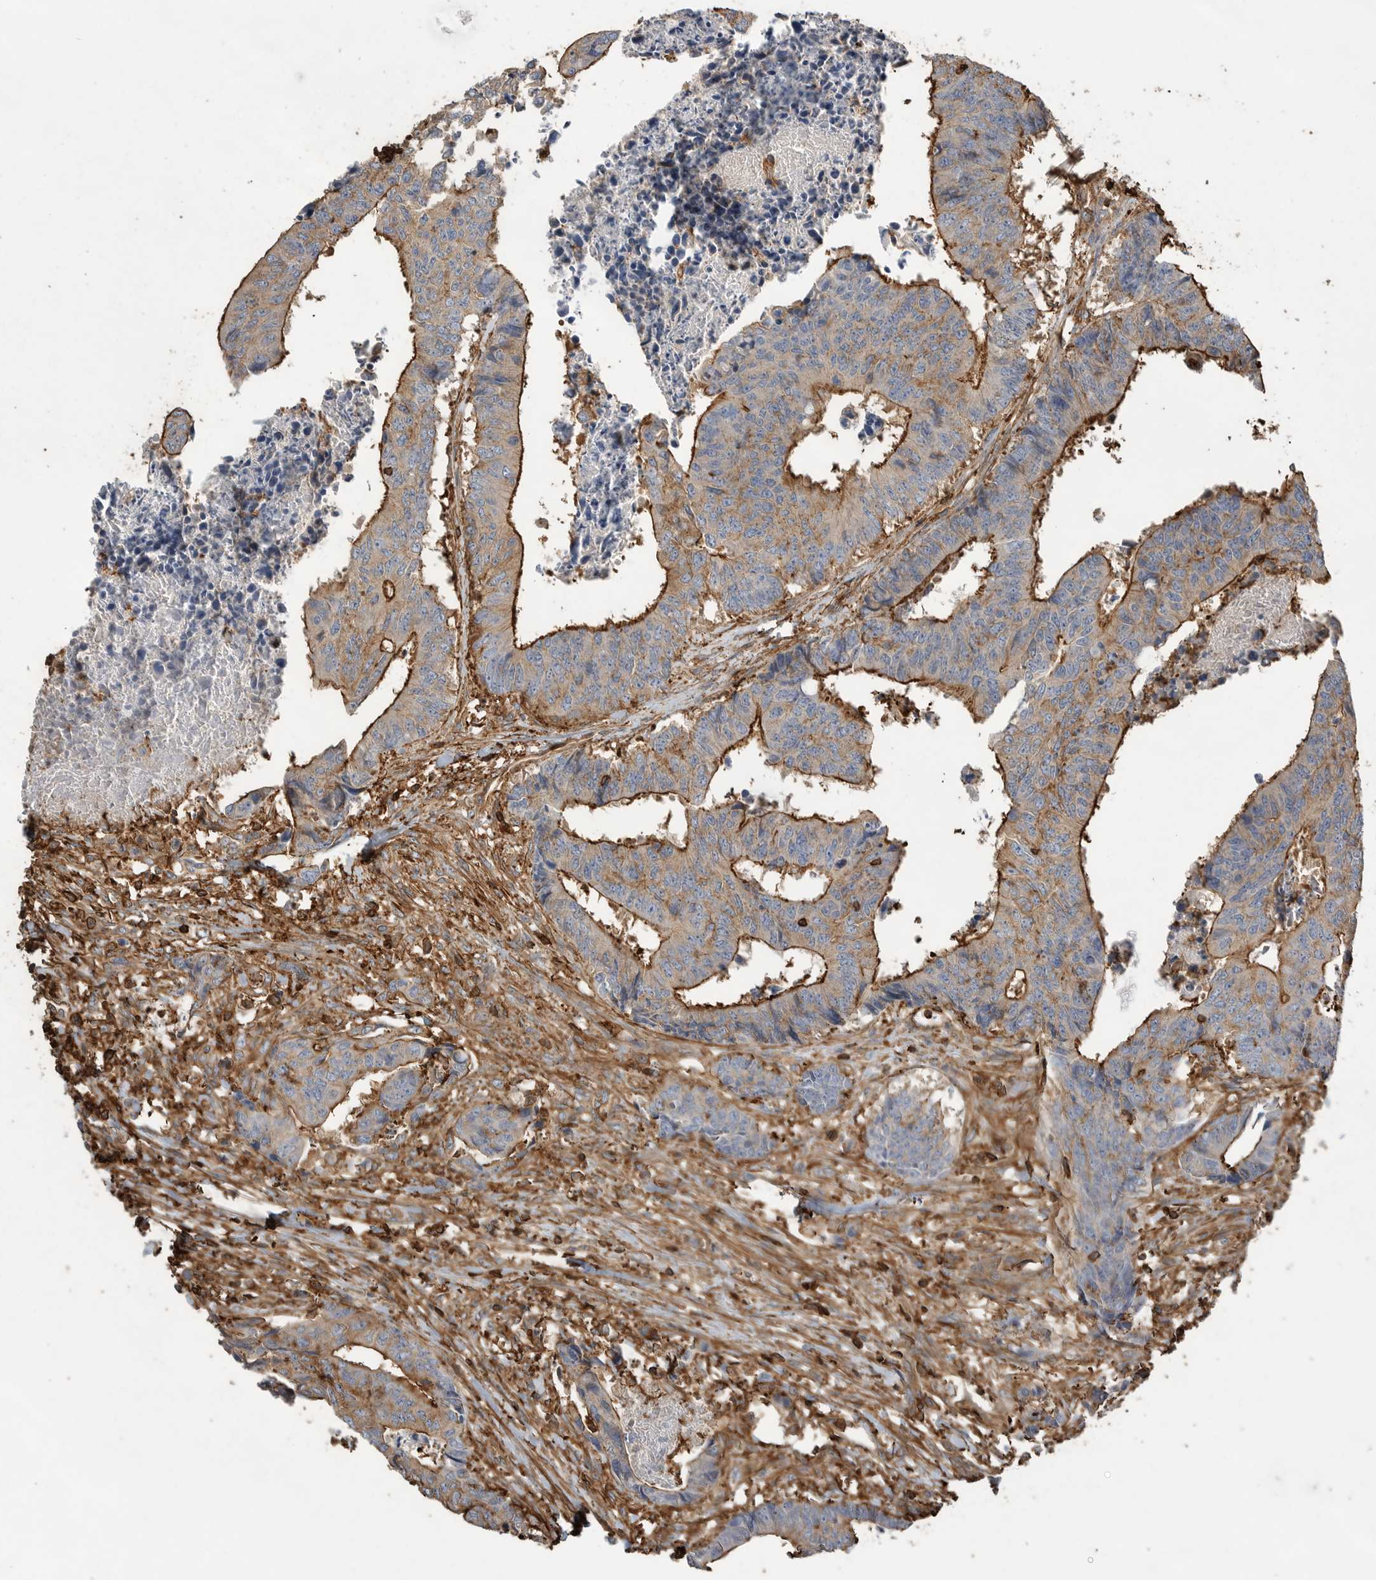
{"staining": {"intensity": "strong", "quantity": "<25%", "location": "cytoplasmic/membranous"}, "tissue": "colorectal cancer", "cell_type": "Tumor cells", "image_type": "cancer", "snomed": [{"axis": "morphology", "description": "Adenocarcinoma, NOS"}, {"axis": "topography", "description": "Rectum"}], "caption": "A high-resolution micrograph shows immunohistochemistry (IHC) staining of colorectal cancer (adenocarcinoma), which demonstrates strong cytoplasmic/membranous expression in about <25% of tumor cells. The protein is shown in brown color, while the nuclei are stained blue.", "gene": "GPER1", "patient": {"sex": "male", "age": 84}}